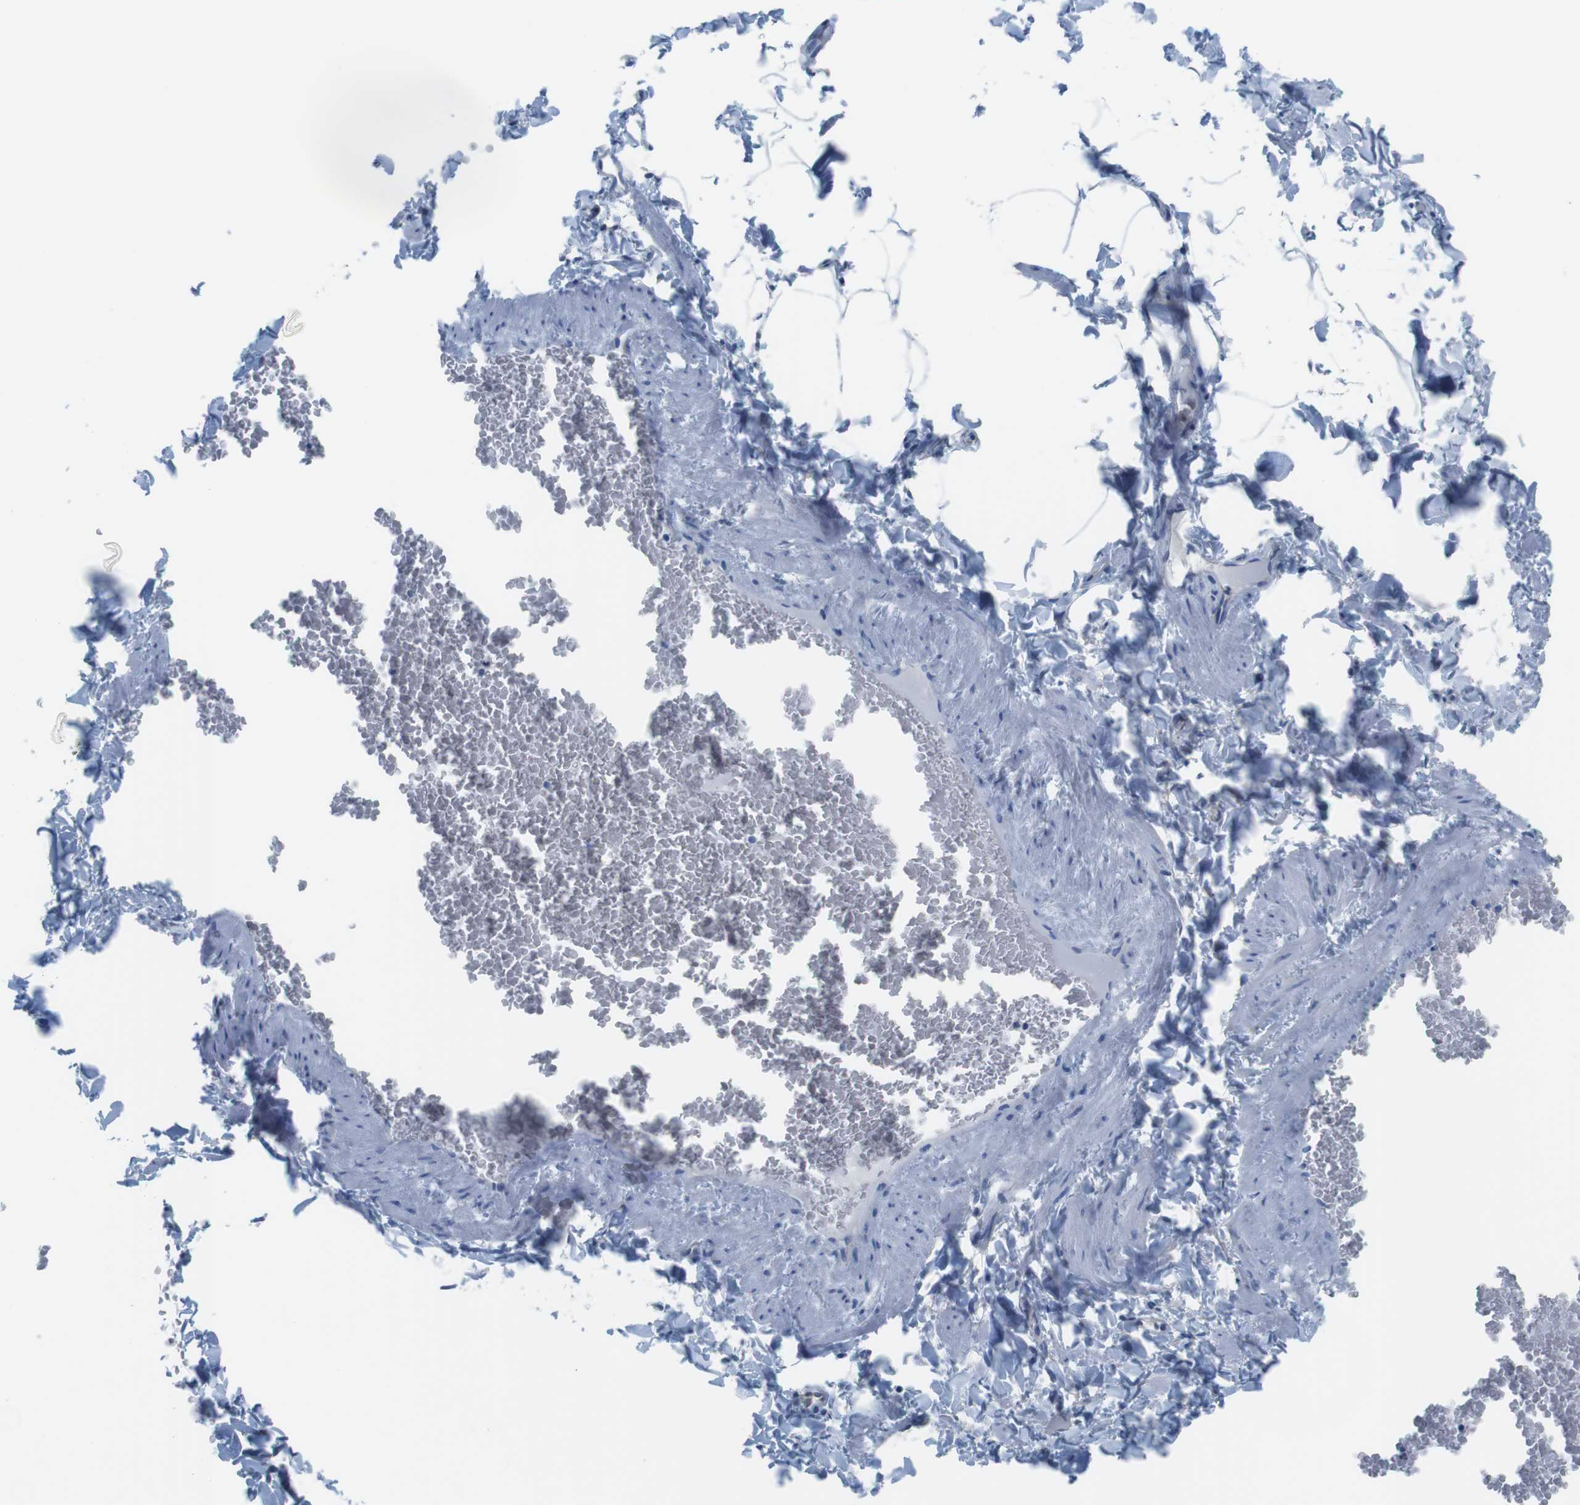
{"staining": {"intensity": "moderate", "quantity": ">75%", "location": "cytoplasmic/membranous"}, "tissue": "adipose tissue", "cell_type": "Adipocytes", "image_type": "normal", "snomed": [{"axis": "morphology", "description": "Normal tissue, NOS"}, {"axis": "topography", "description": "Vascular tissue"}], "caption": "This image displays immunohistochemistry (IHC) staining of benign adipose tissue, with medium moderate cytoplasmic/membranous expression in approximately >75% of adipocytes.", "gene": "DIAPH2", "patient": {"sex": "male", "age": 41}}